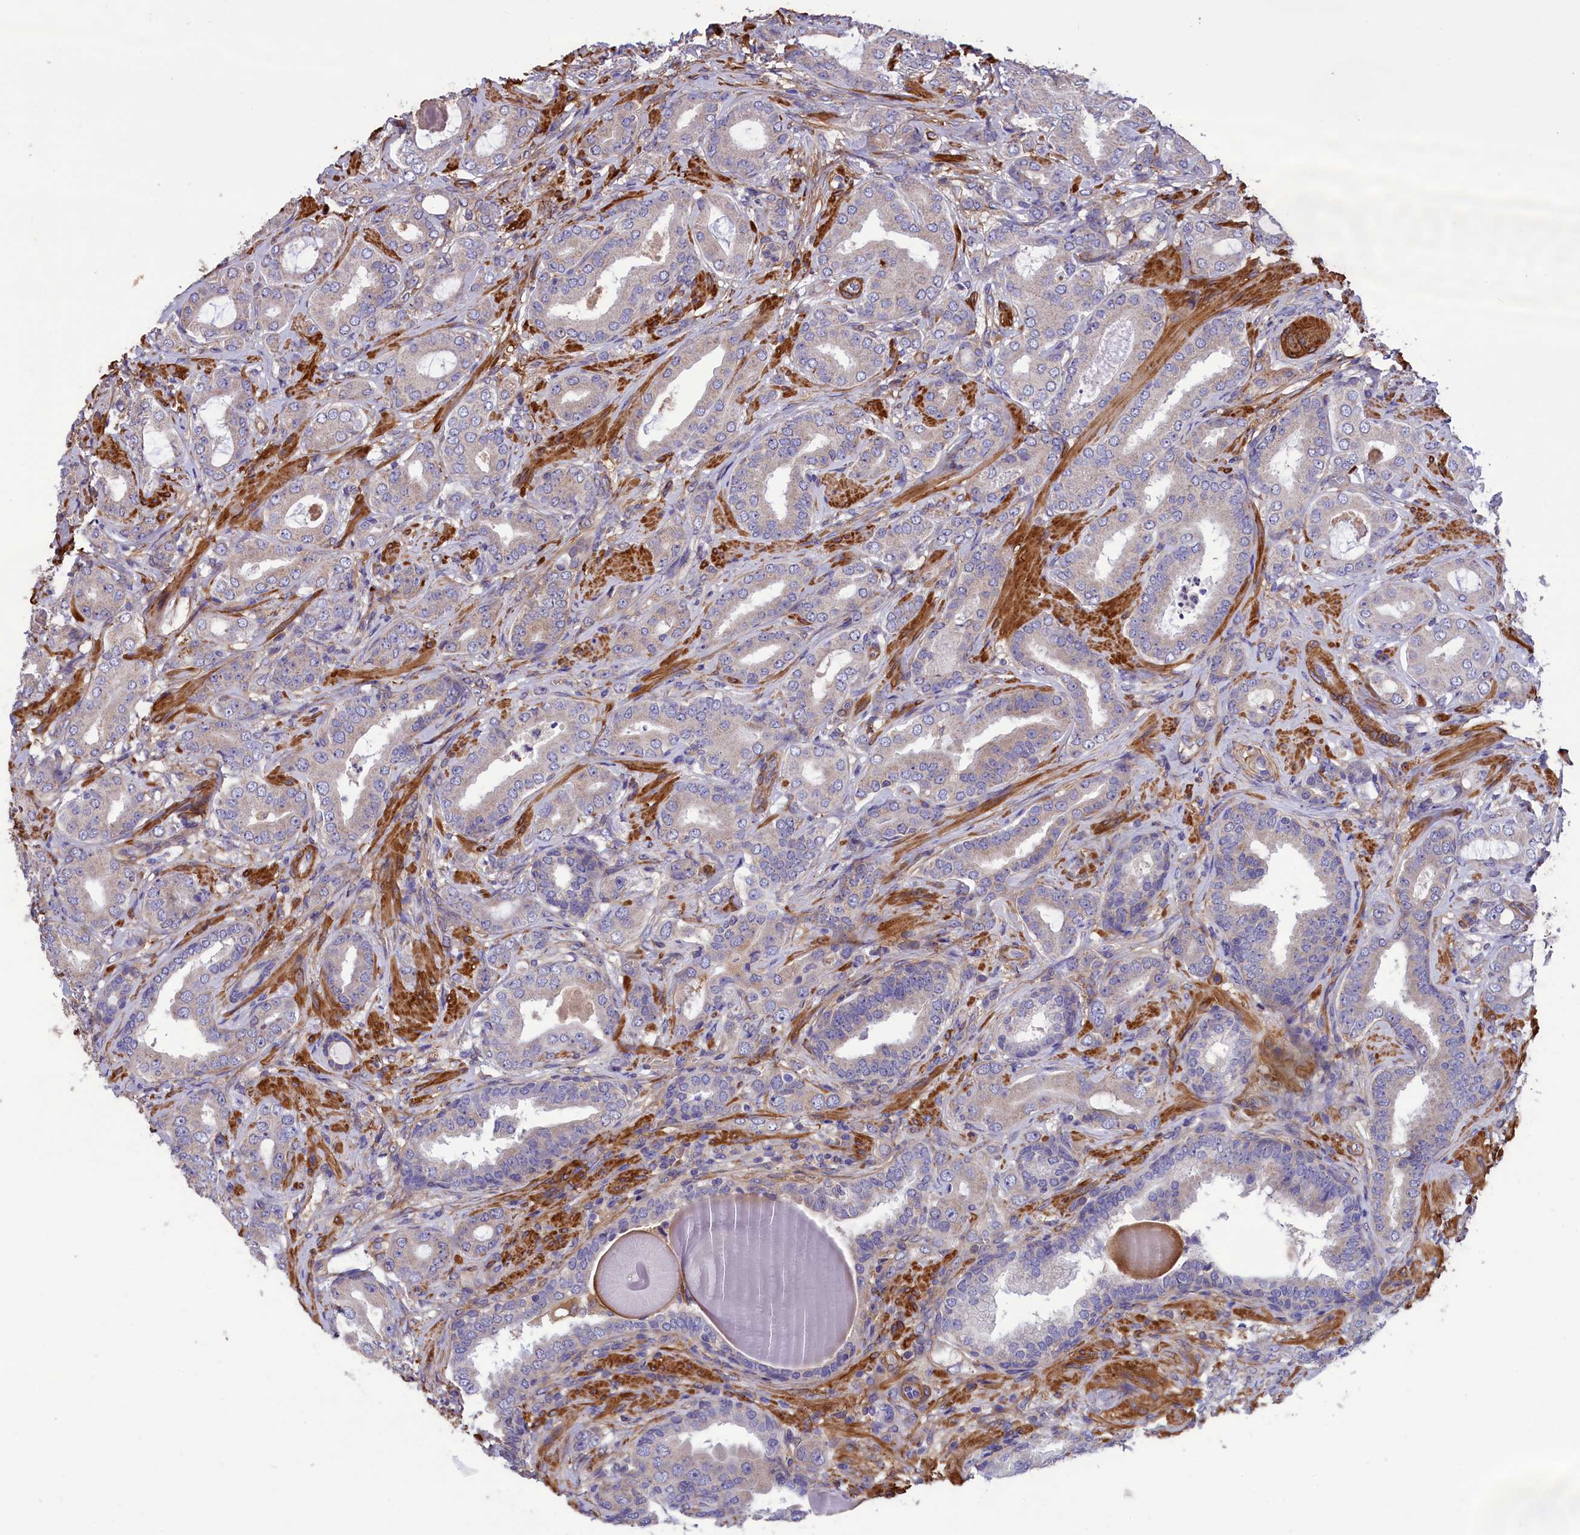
{"staining": {"intensity": "negative", "quantity": "none", "location": "none"}, "tissue": "prostate cancer", "cell_type": "Tumor cells", "image_type": "cancer", "snomed": [{"axis": "morphology", "description": "Adenocarcinoma, Low grade"}, {"axis": "topography", "description": "Prostate"}], "caption": "Immunohistochemical staining of human prostate adenocarcinoma (low-grade) demonstrates no significant positivity in tumor cells. (Brightfield microscopy of DAB (3,3'-diaminobenzidine) immunohistochemistry (IHC) at high magnification).", "gene": "AMDHD2", "patient": {"sex": "male", "age": 57}}